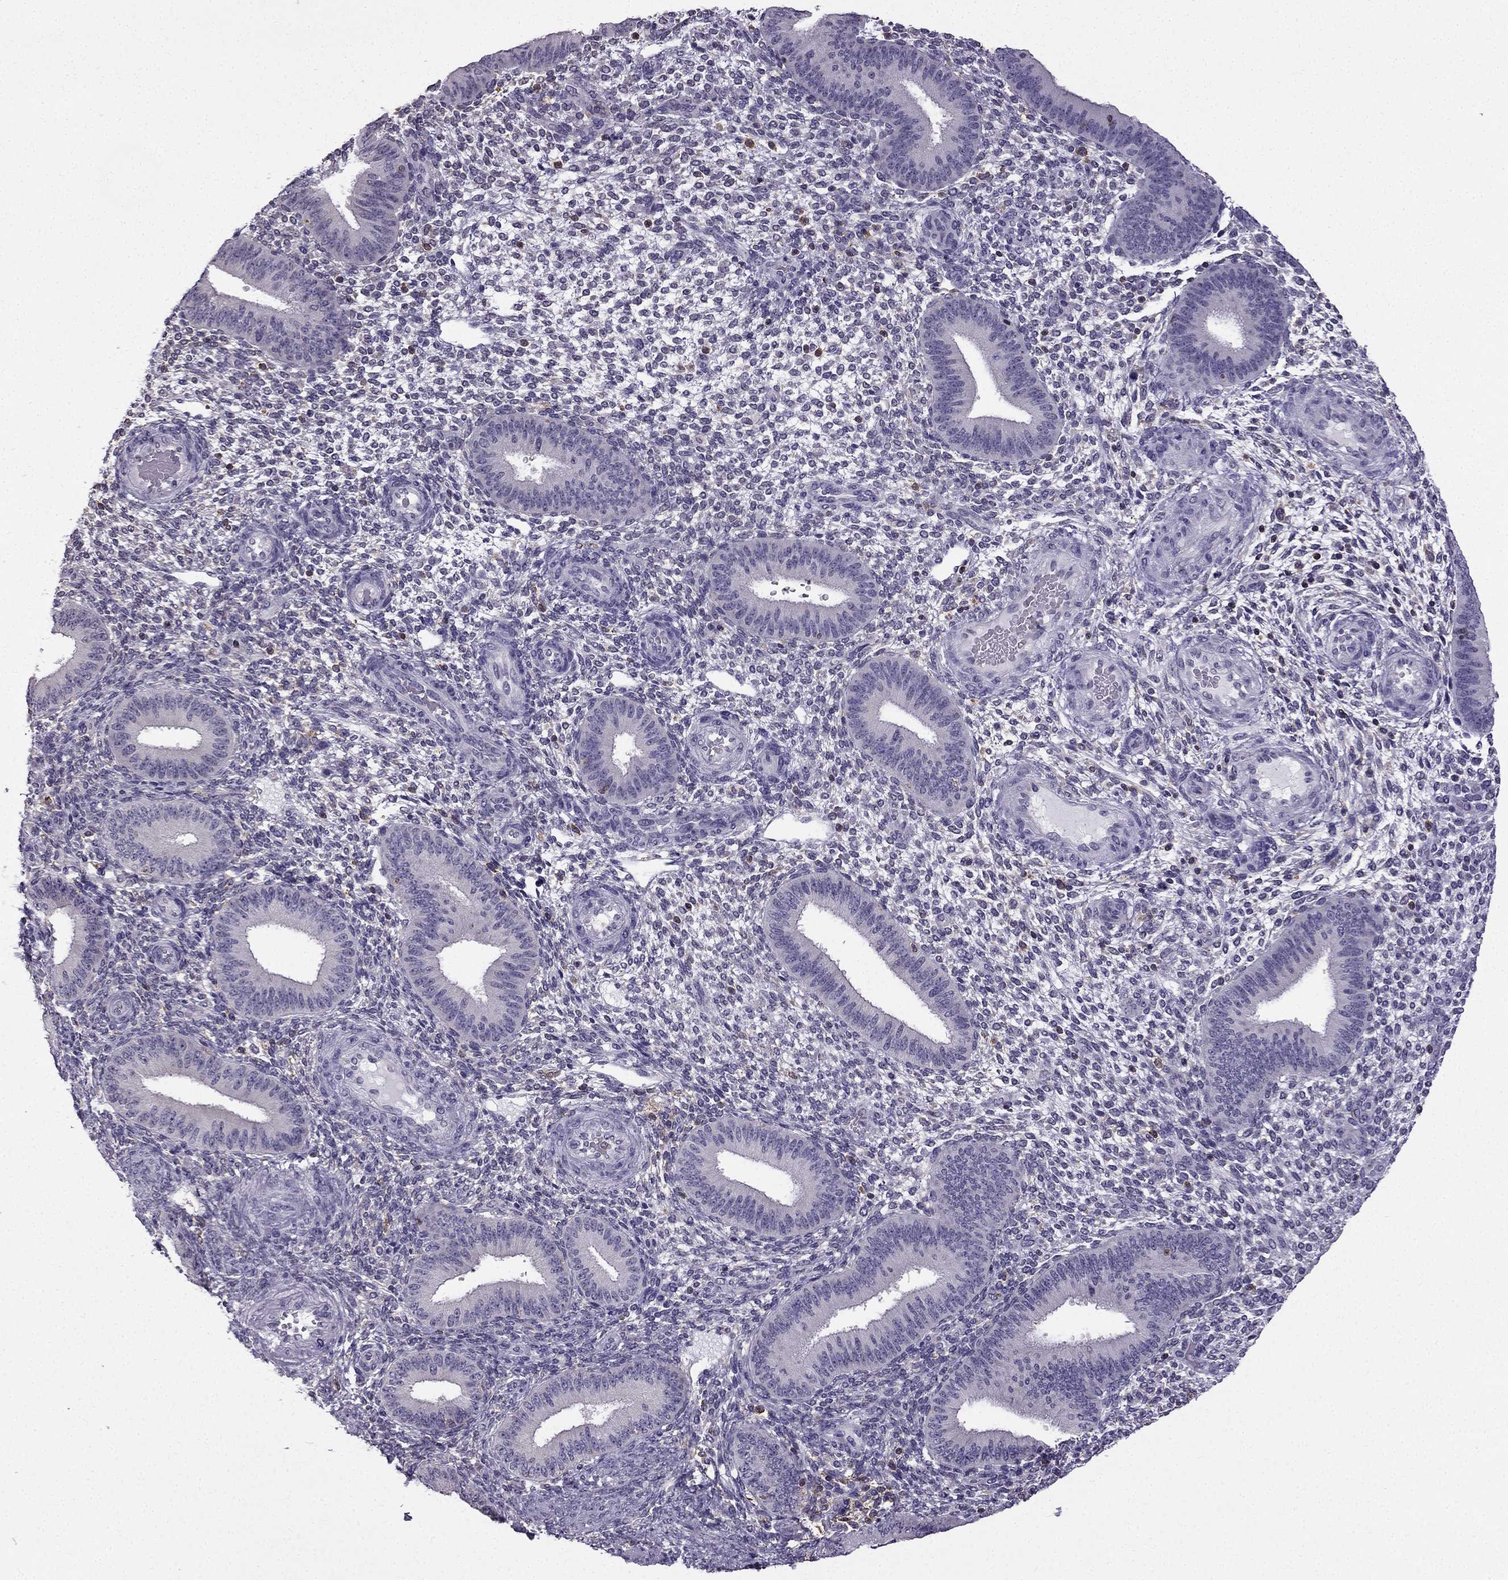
{"staining": {"intensity": "negative", "quantity": "none", "location": "none"}, "tissue": "endometrium", "cell_type": "Cells in endometrial stroma", "image_type": "normal", "snomed": [{"axis": "morphology", "description": "Normal tissue, NOS"}, {"axis": "topography", "description": "Endometrium"}], "caption": "A high-resolution photomicrograph shows immunohistochemistry (IHC) staining of benign endometrium, which exhibits no significant positivity in cells in endometrial stroma.", "gene": "CCK", "patient": {"sex": "female", "age": 39}}